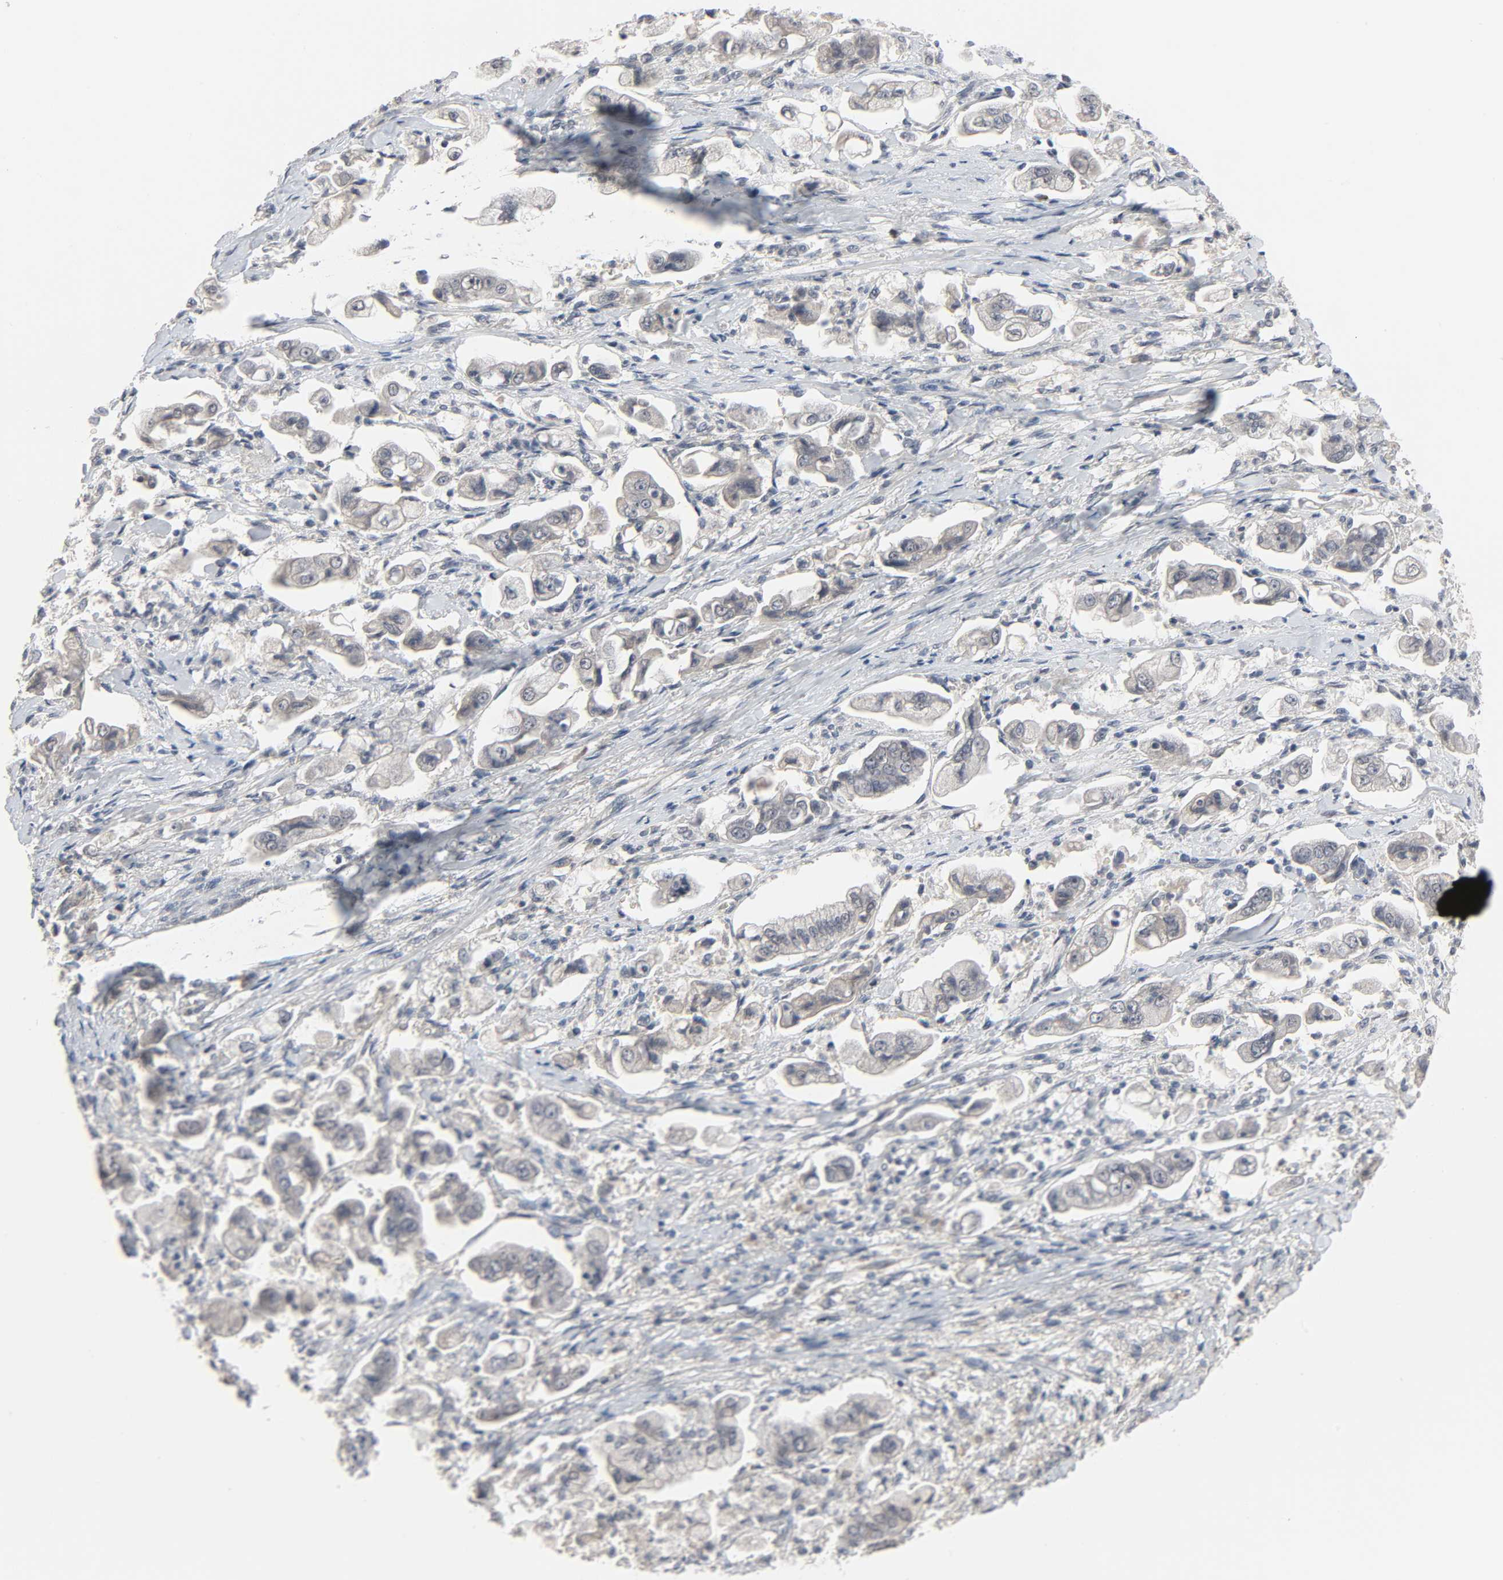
{"staining": {"intensity": "negative", "quantity": "none", "location": "none"}, "tissue": "stomach cancer", "cell_type": "Tumor cells", "image_type": "cancer", "snomed": [{"axis": "morphology", "description": "Adenocarcinoma, NOS"}, {"axis": "topography", "description": "Stomach"}], "caption": "IHC histopathology image of neoplastic tissue: human stomach cancer (adenocarcinoma) stained with DAB (3,3'-diaminobenzidine) shows no significant protein expression in tumor cells.", "gene": "MT3", "patient": {"sex": "male", "age": 62}}